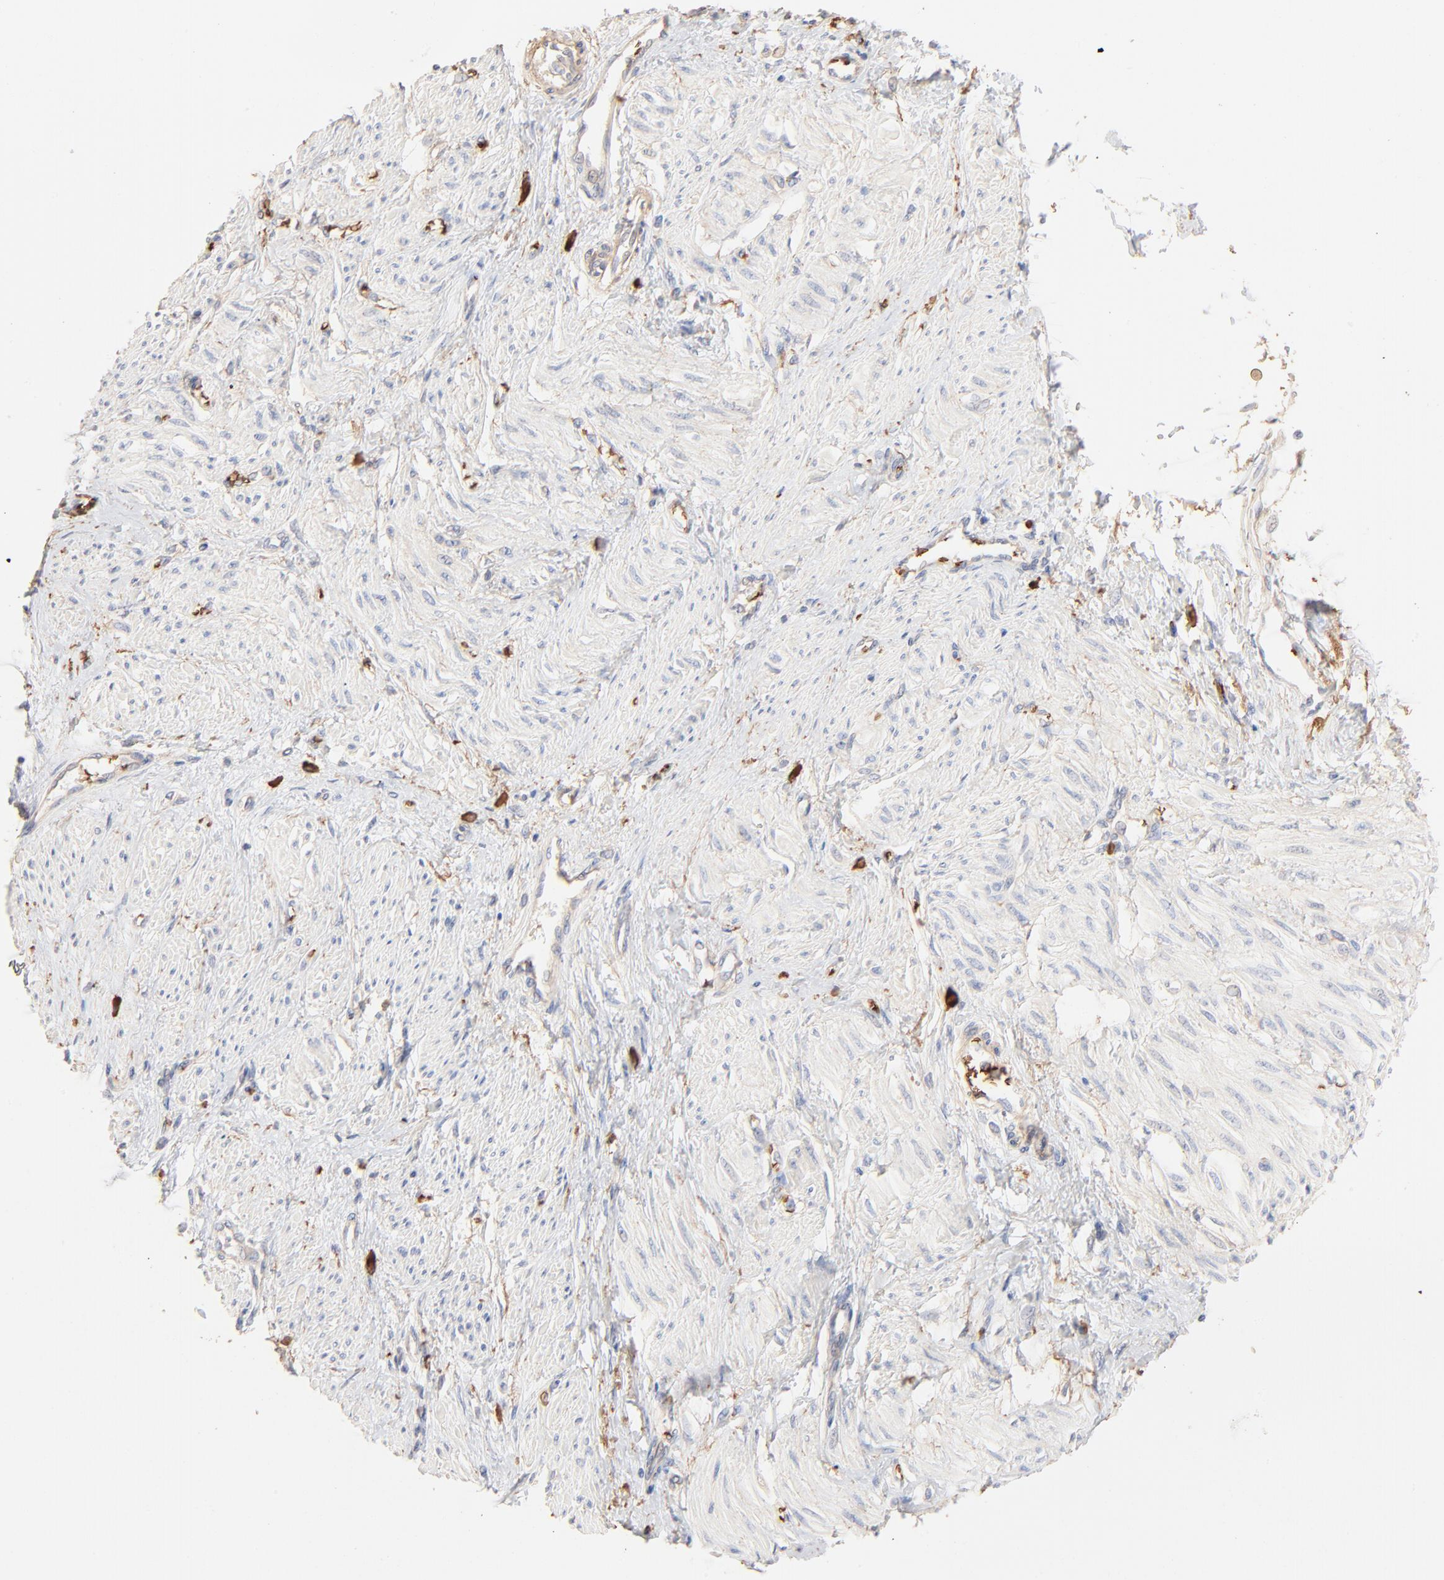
{"staining": {"intensity": "negative", "quantity": "none", "location": "none"}, "tissue": "smooth muscle", "cell_type": "Smooth muscle cells", "image_type": "normal", "snomed": [{"axis": "morphology", "description": "Normal tissue, NOS"}, {"axis": "topography", "description": "Smooth muscle"}, {"axis": "topography", "description": "Uterus"}], "caption": "The histopathology image exhibits no staining of smooth muscle cells in benign smooth muscle. The staining was performed using DAB to visualize the protein expression in brown, while the nuclei were stained in blue with hematoxylin (Magnification: 20x).", "gene": "SPTB", "patient": {"sex": "female", "age": 39}}